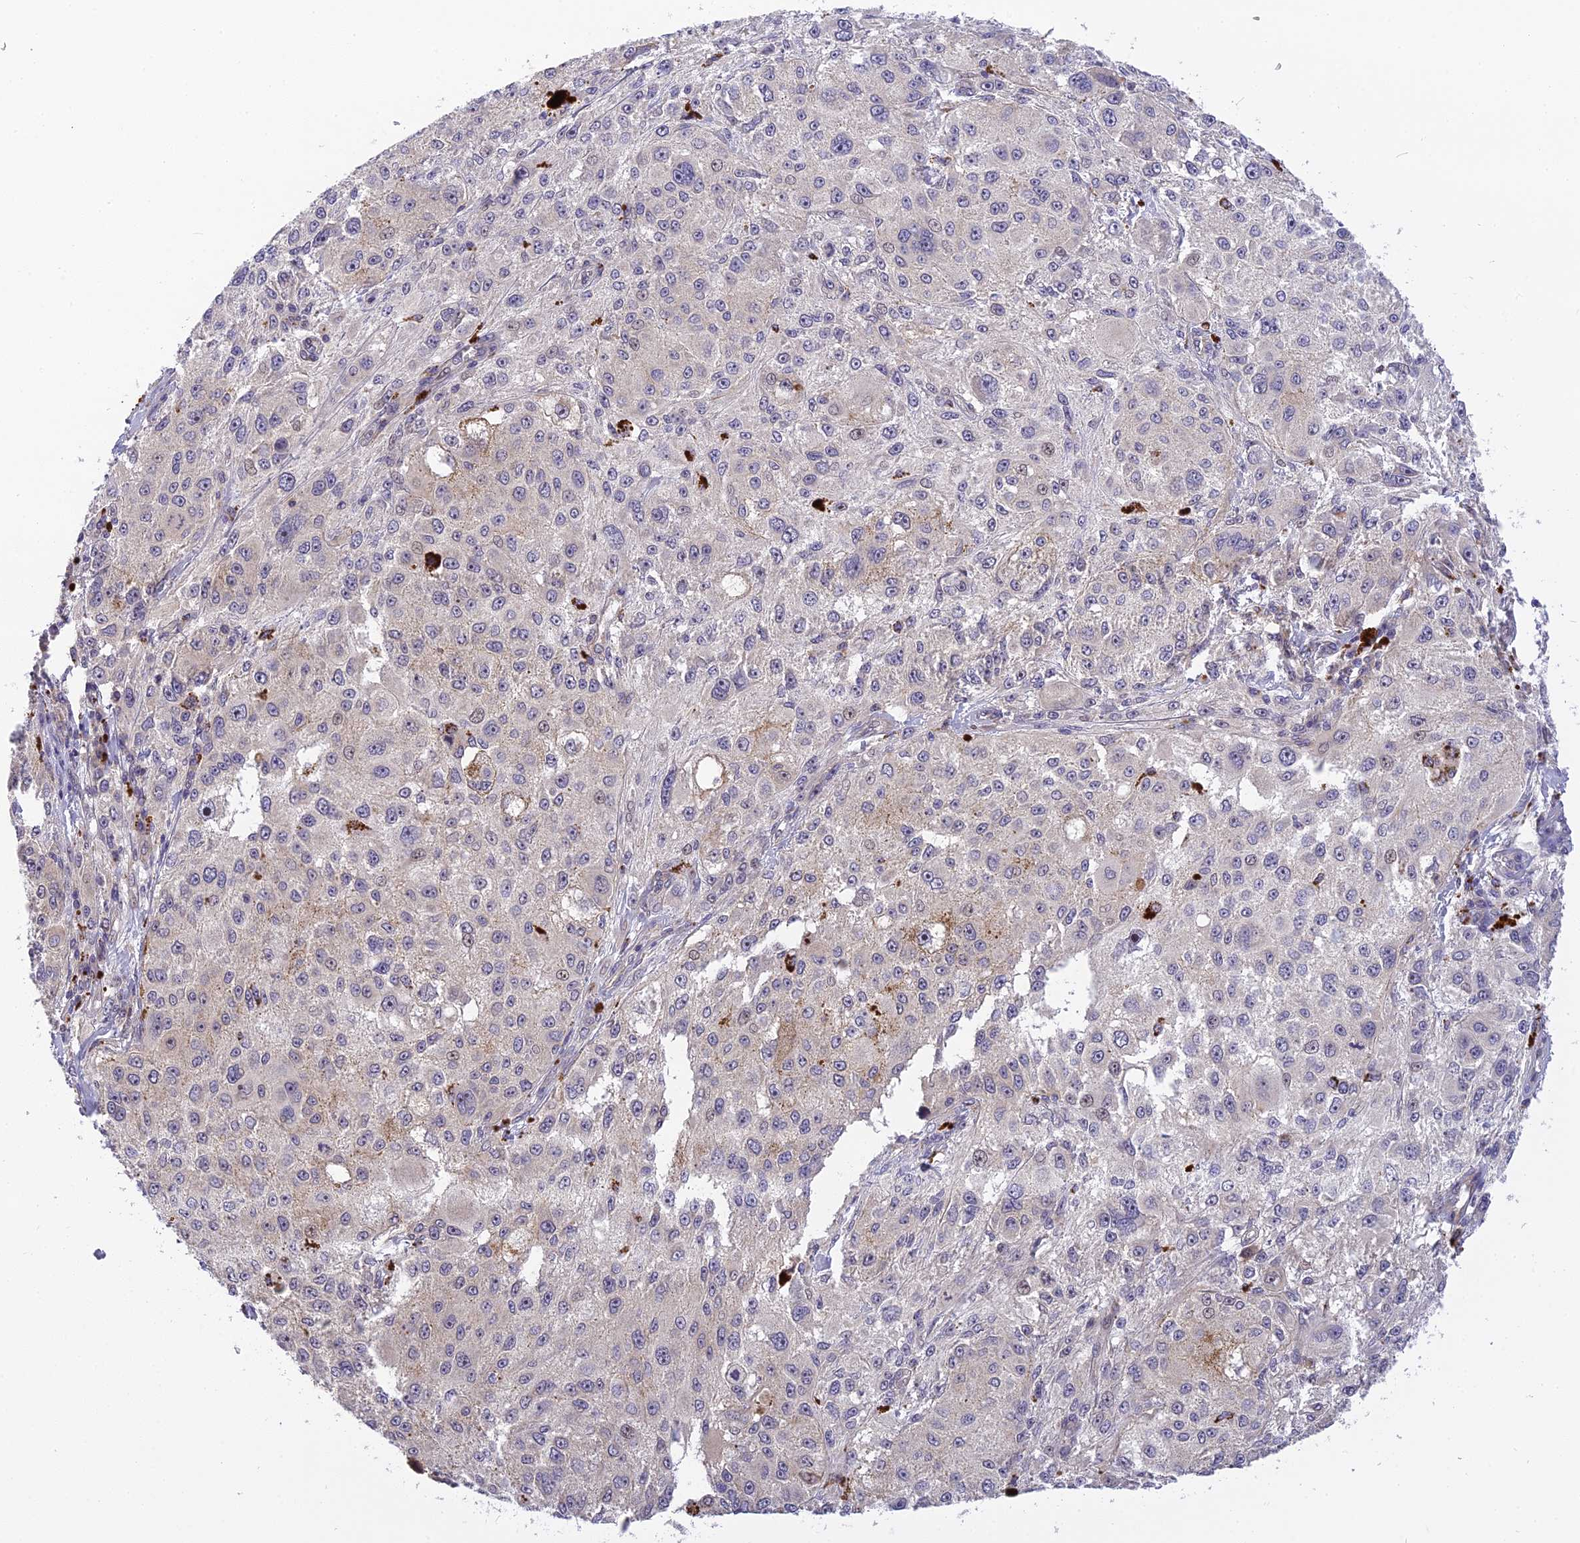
{"staining": {"intensity": "negative", "quantity": "none", "location": "none"}, "tissue": "melanoma", "cell_type": "Tumor cells", "image_type": "cancer", "snomed": [{"axis": "morphology", "description": "Necrosis, NOS"}, {"axis": "morphology", "description": "Malignant melanoma, NOS"}, {"axis": "topography", "description": "Skin"}], "caption": "Immunohistochemistry micrograph of neoplastic tissue: human melanoma stained with DAB (3,3'-diaminobenzidine) demonstrates no significant protein expression in tumor cells.", "gene": "FNIP2", "patient": {"sex": "female", "age": 87}}